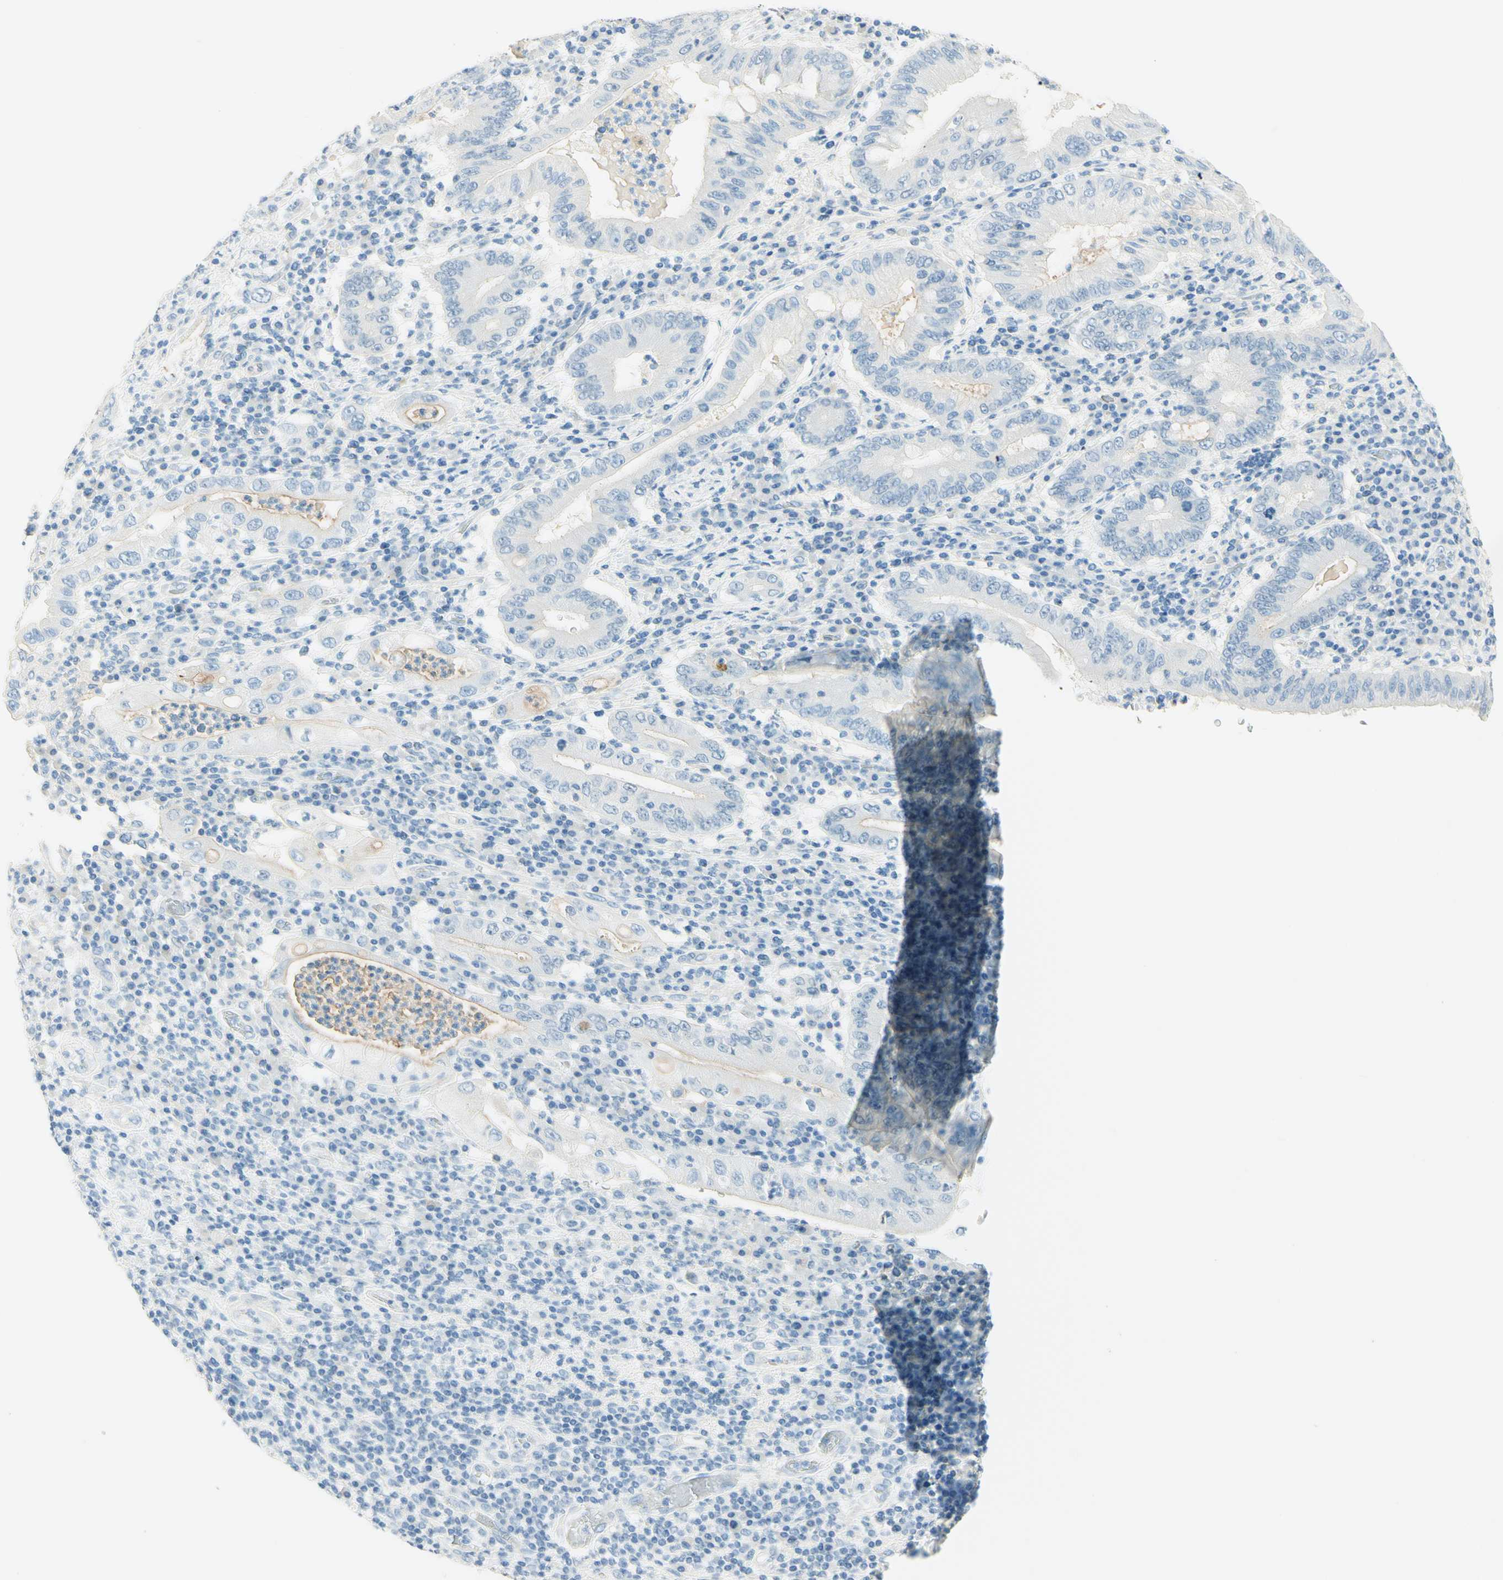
{"staining": {"intensity": "negative", "quantity": "none", "location": "none"}, "tissue": "stomach cancer", "cell_type": "Tumor cells", "image_type": "cancer", "snomed": [{"axis": "morphology", "description": "Normal tissue, NOS"}, {"axis": "morphology", "description": "Adenocarcinoma, NOS"}, {"axis": "topography", "description": "Esophagus"}, {"axis": "topography", "description": "Stomach, upper"}, {"axis": "topography", "description": "Peripheral nerve tissue"}], "caption": "DAB (3,3'-diaminobenzidine) immunohistochemical staining of human stomach cancer reveals no significant positivity in tumor cells.", "gene": "TMEM132D", "patient": {"sex": "male", "age": 62}}